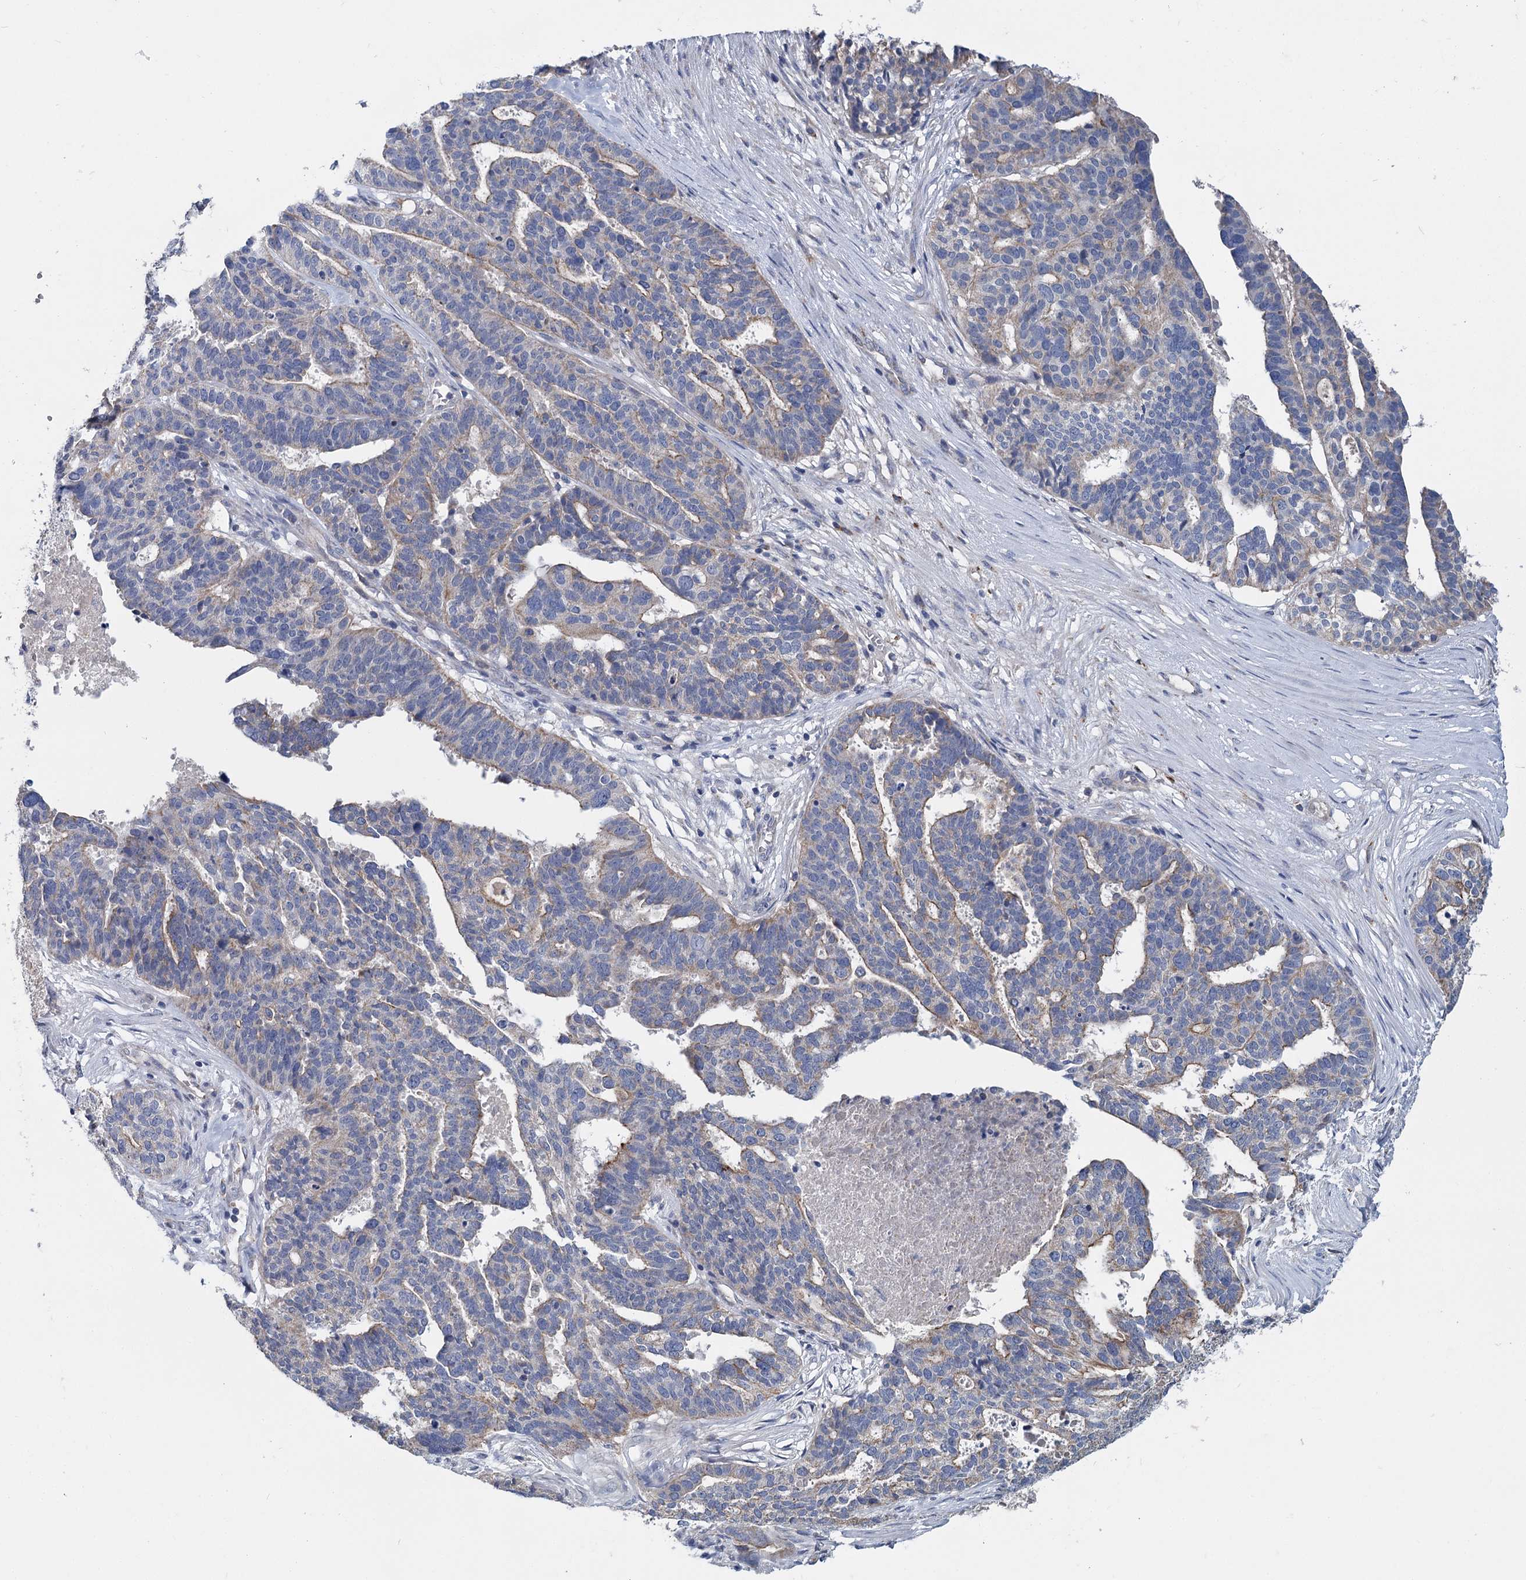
{"staining": {"intensity": "weak", "quantity": "25%-75%", "location": "cytoplasmic/membranous"}, "tissue": "ovarian cancer", "cell_type": "Tumor cells", "image_type": "cancer", "snomed": [{"axis": "morphology", "description": "Cystadenocarcinoma, serous, NOS"}, {"axis": "topography", "description": "Ovary"}], "caption": "Immunohistochemical staining of ovarian cancer (serous cystadenocarcinoma) shows low levels of weak cytoplasmic/membranous protein expression in approximately 25%-75% of tumor cells.", "gene": "ANKRD16", "patient": {"sex": "female", "age": 59}}